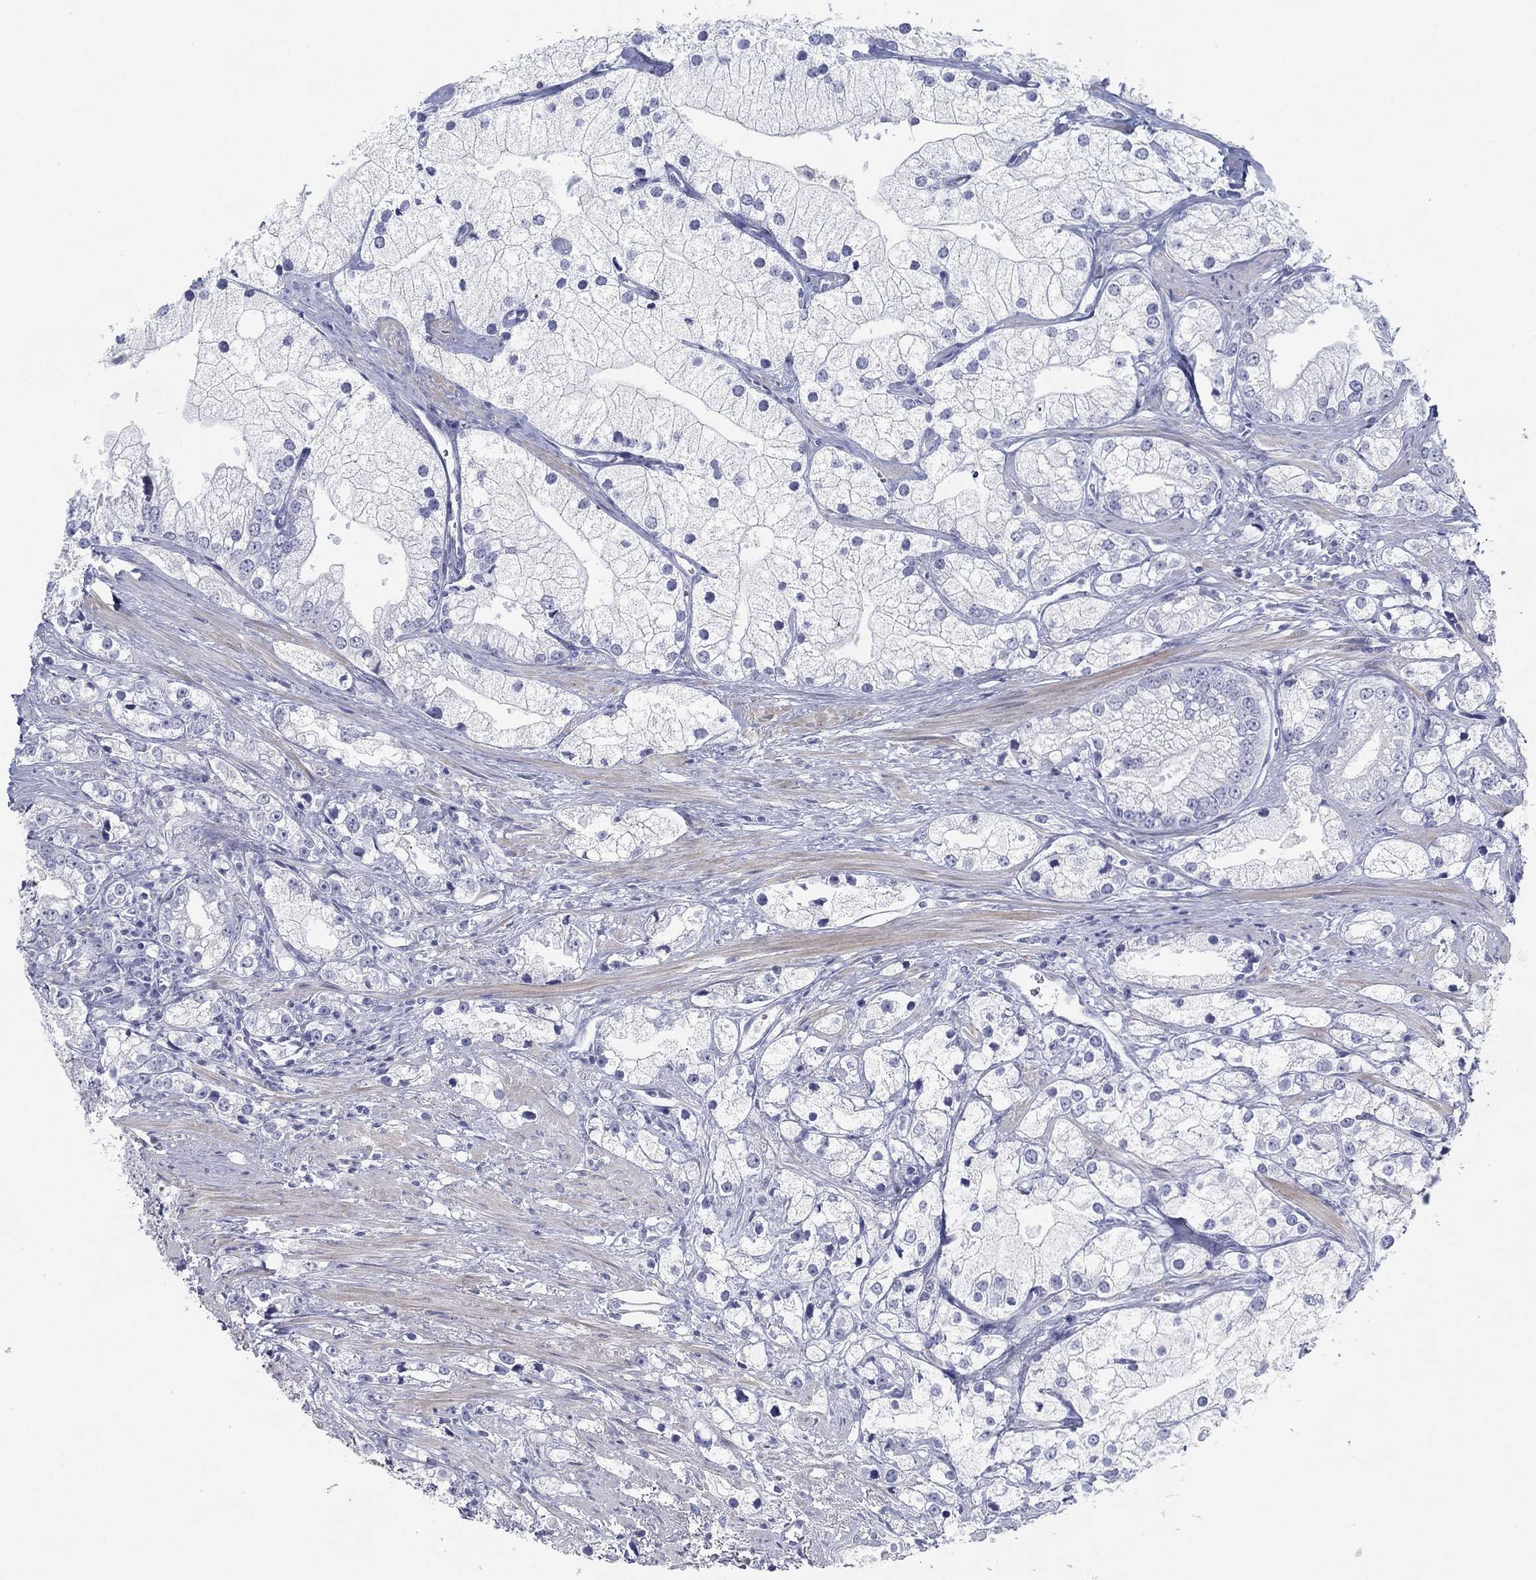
{"staining": {"intensity": "negative", "quantity": "none", "location": "none"}, "tissue": "prostate cancer", "cell_type": "Tumor cells", "image_type": "cancer", "snomed": [{"axis": "morphology", "description": "Adenocarcinoma, NOS"}, {"axis": "topography", "description": "Prostate and seminal vesicle, NOS"}, {"axis": "topography", "description": "Prostate"}], "caption": "Immunohistochemistry image of neoplastic tissue: prostate cancer (adenocarcinoma) stained with DAB (3,3'-diaminobenzidine) exhibits no significant protein expression in tumor cells. (IHC, brightfield microscopy, high magnification).", "gene": "CD79B", "patient": {"sex": "male", "age": 79}}